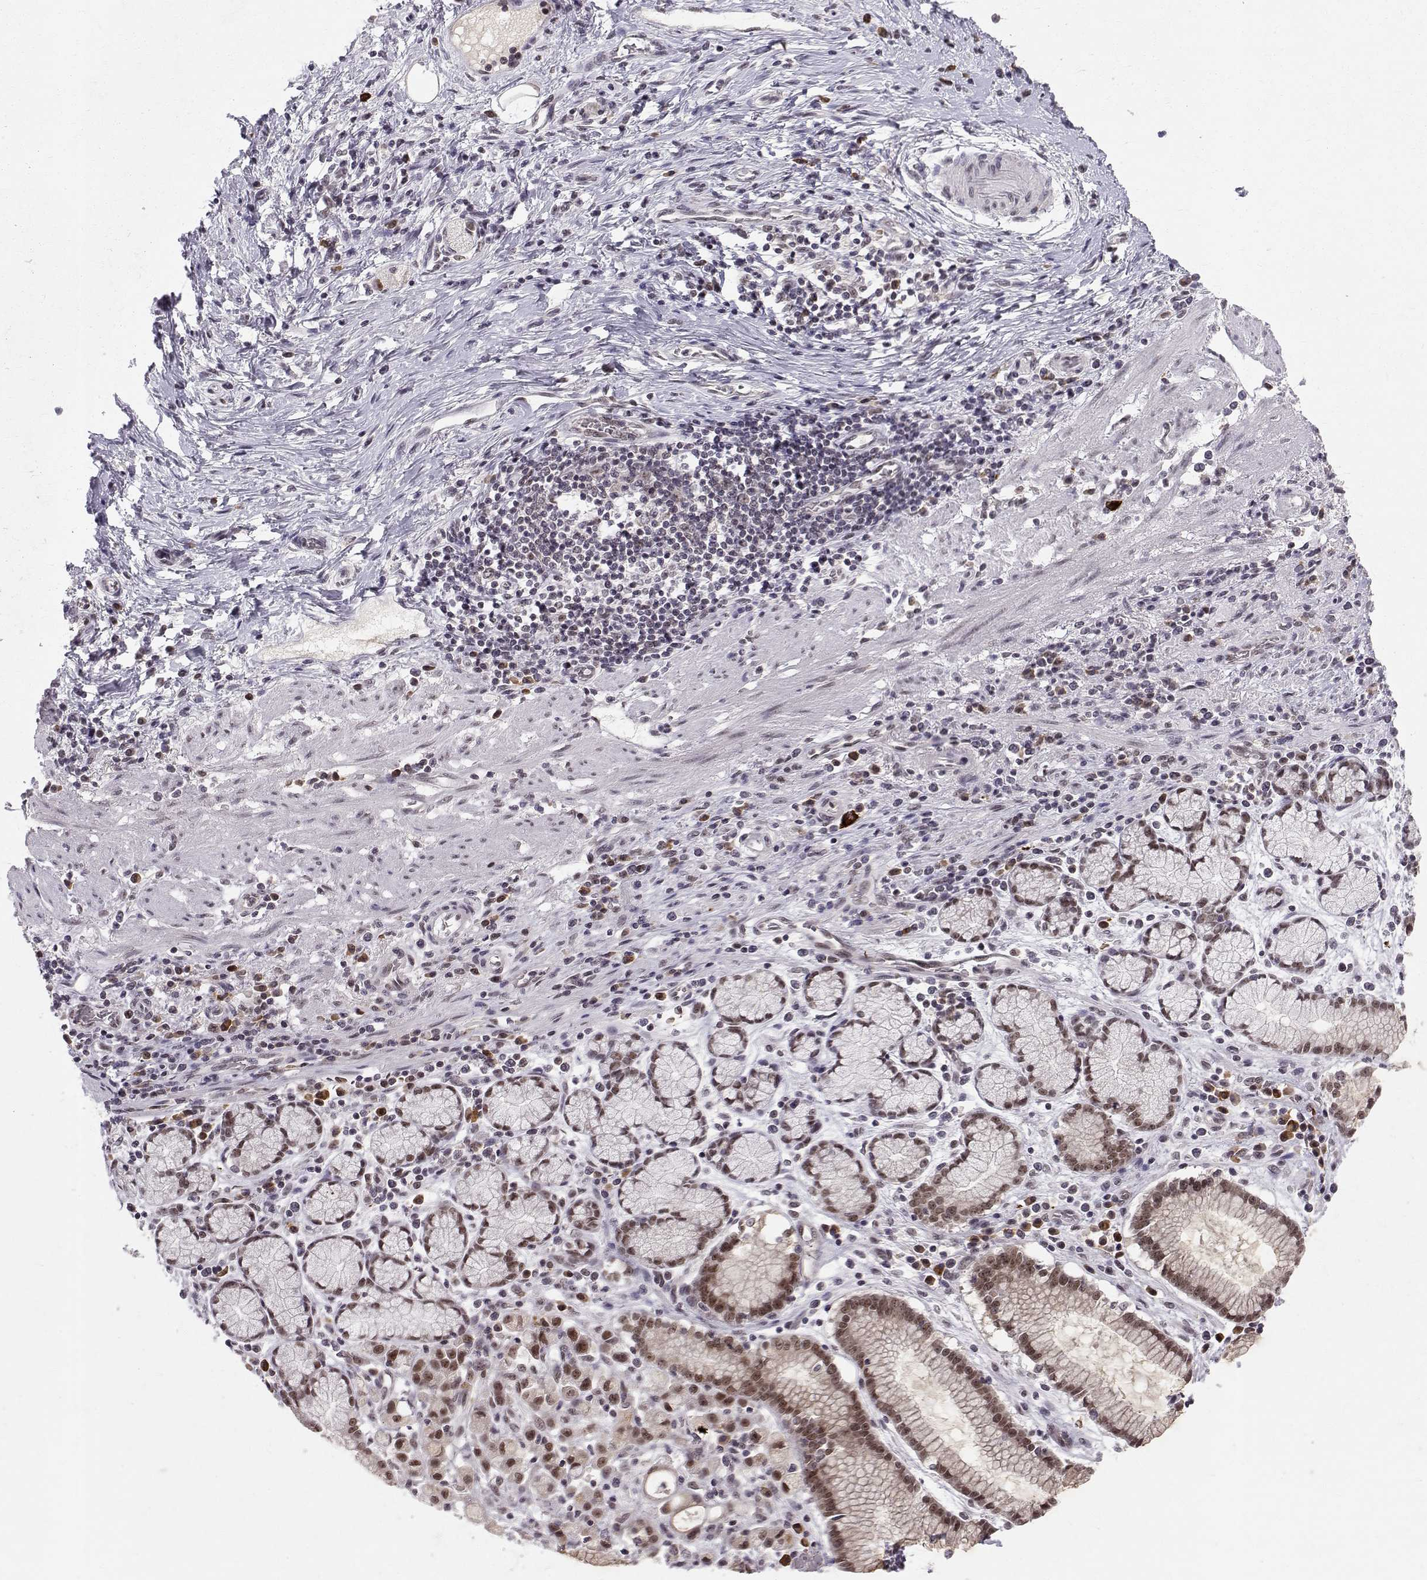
{"staining": {"intensity": "moderate", "quantity": ">75%", "location": "nuclear"}, "tissue": "stomach cancer", "cell_type": "Tumor cells", "image_type": "cancer", "snomed": [{"axis": "morphology", "description": "Adenocarcinoma, NOS"}, {"axis": "topography", "description": "Stomach"}], "caption": "This image demonstrates immunohistochemistry staining of stomach adenocarcinoma, with medium moderate nuclear positivity in about >75% of tumor cells.", "gene": "RPP38", "patient": {"sex": "male", "age": 58}}